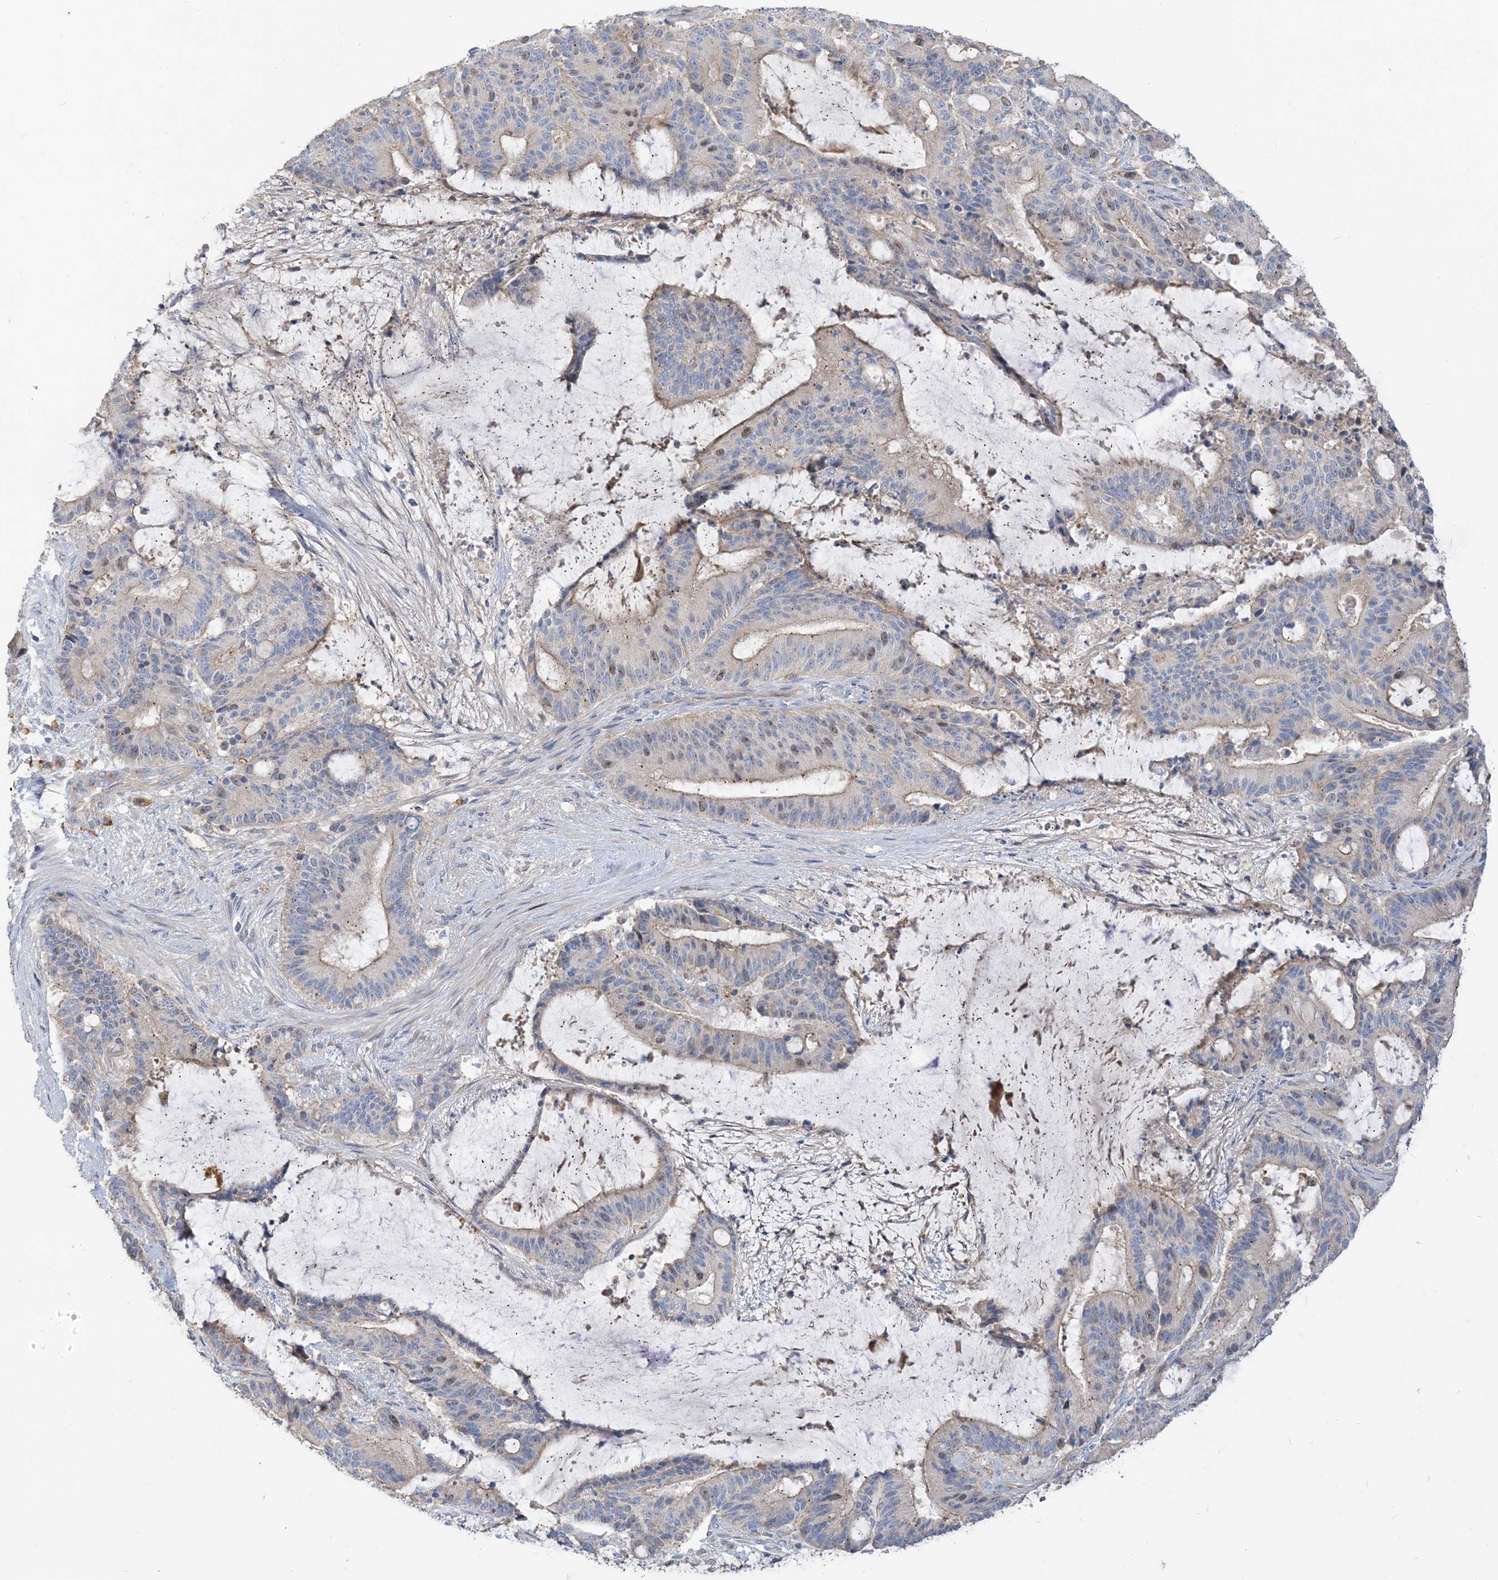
{"staining": {"intensity": "weak", "quantity": "<25%", "location": "nuclear"}, "tissue": "liver cancer", "cell_type": "Tumor cells", "image_type": "cancer", "snomed": [{"axis": "morphology", "description": "Normal tissue, NOS"}, {"axis": "morphology", "description": "Cholangiocarcinoma"}, {"axis": "topography", "description": "Liver"}, {"axis": "topography", "description": "Peripheral nerve tissue"}], "caption": "Immunohistochemistry micrograph of neoplastic tissue: liver cholangiocarcinoma stained with DAB (3,3'-diaminobenzidine) reveals no significant protein positivity in tumor cells.", "gene": "PEAR1", "patient": {"sex": "female", "age": 73}}